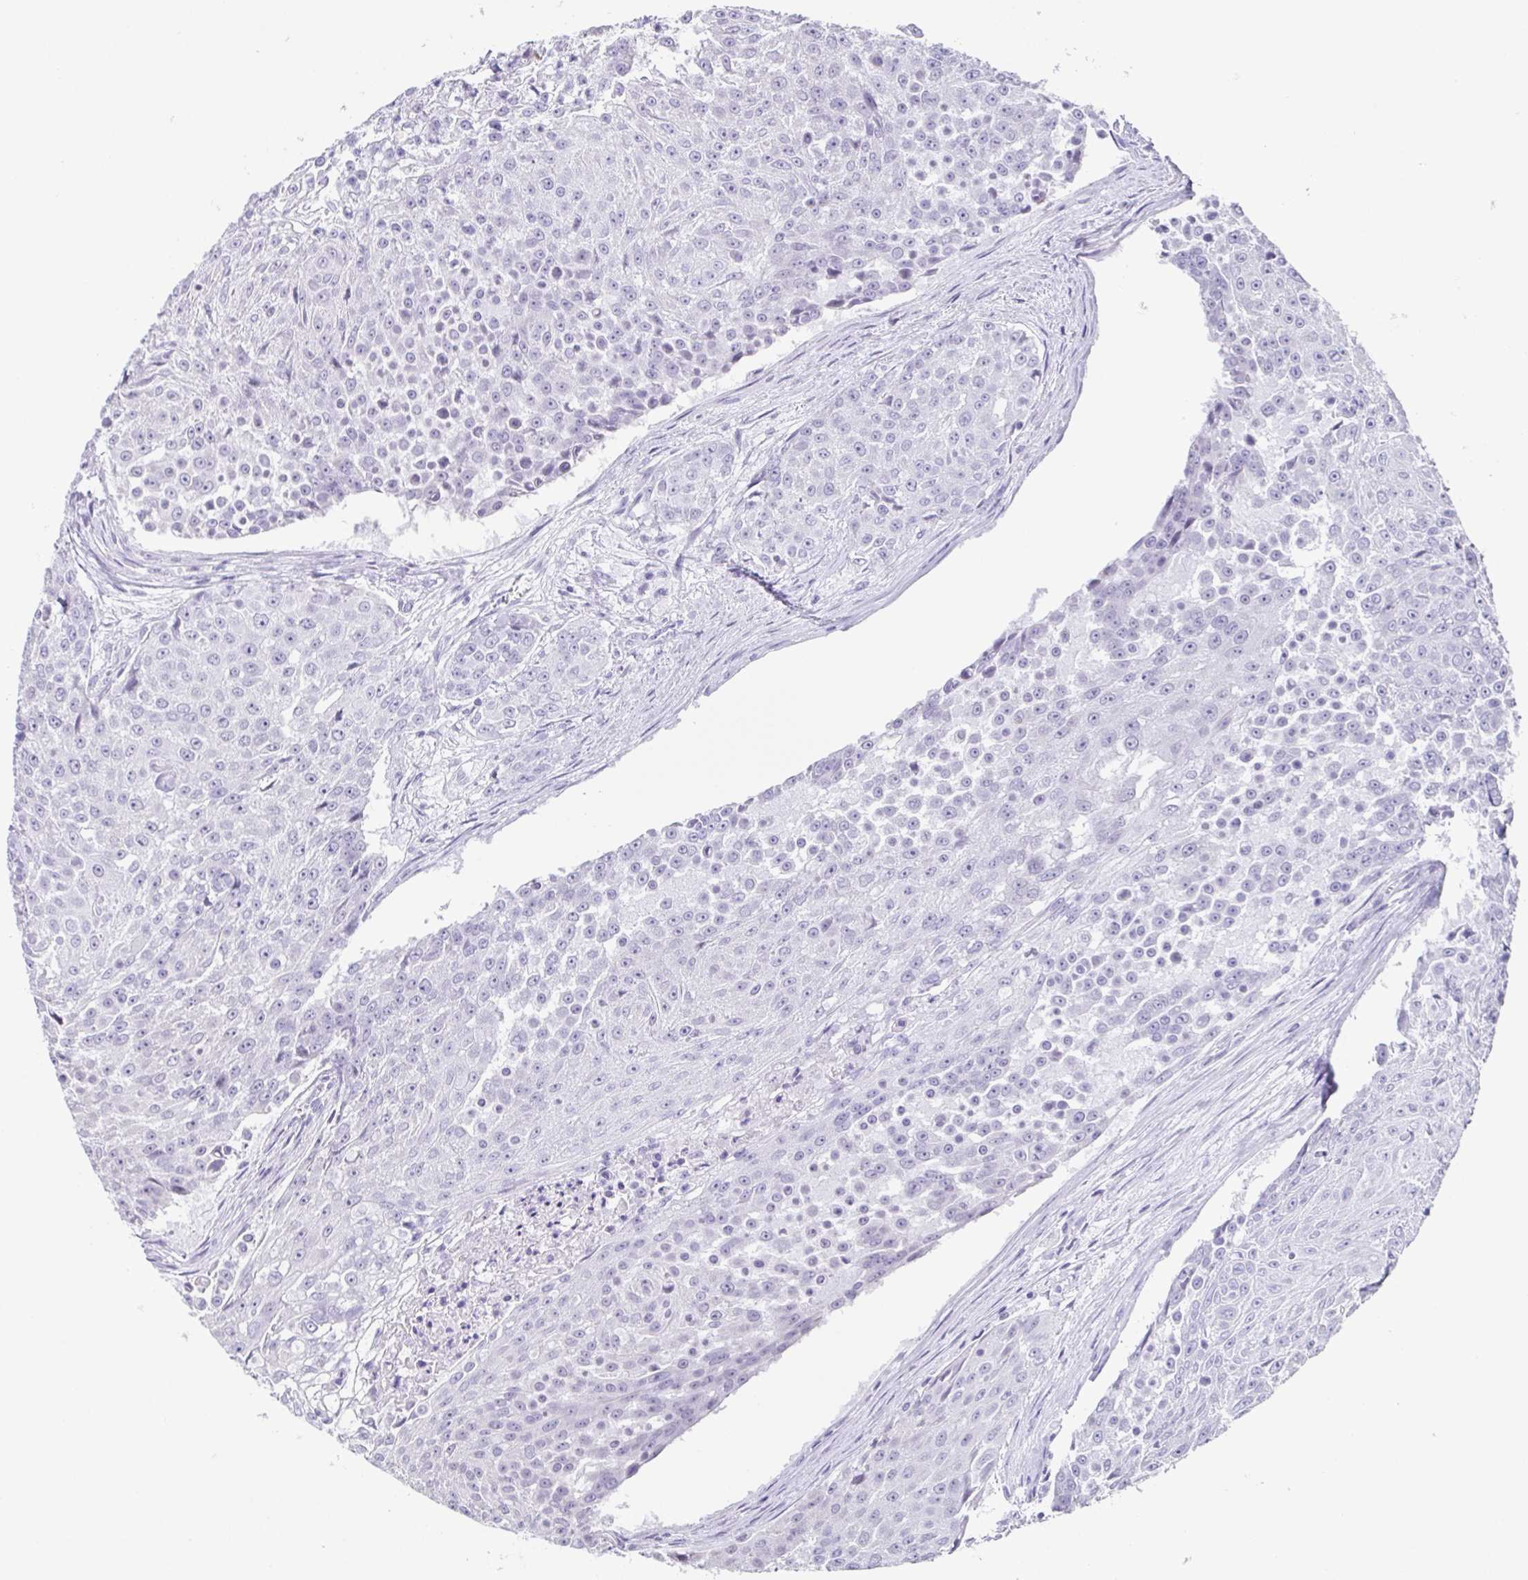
{"staining": {"intensity": "negative", "quantity": "none", "location": "none"}, "tissue": "urothelial cancer", "cell_type": "Tumor cells", "image_type": "cancer", "snomed": [{"axis": "morphology", "description": "Urothelial carcinoma, High grade"}, {"axis": "topography", "description": "Urinary bladder"}], "caption": "Photomicrograph shows no protein expression in tumor cells of urothelial carcinoma (high-grade) tissue.", "gene": "ESX1", "patient": {"sex": "female", "age": 63}}